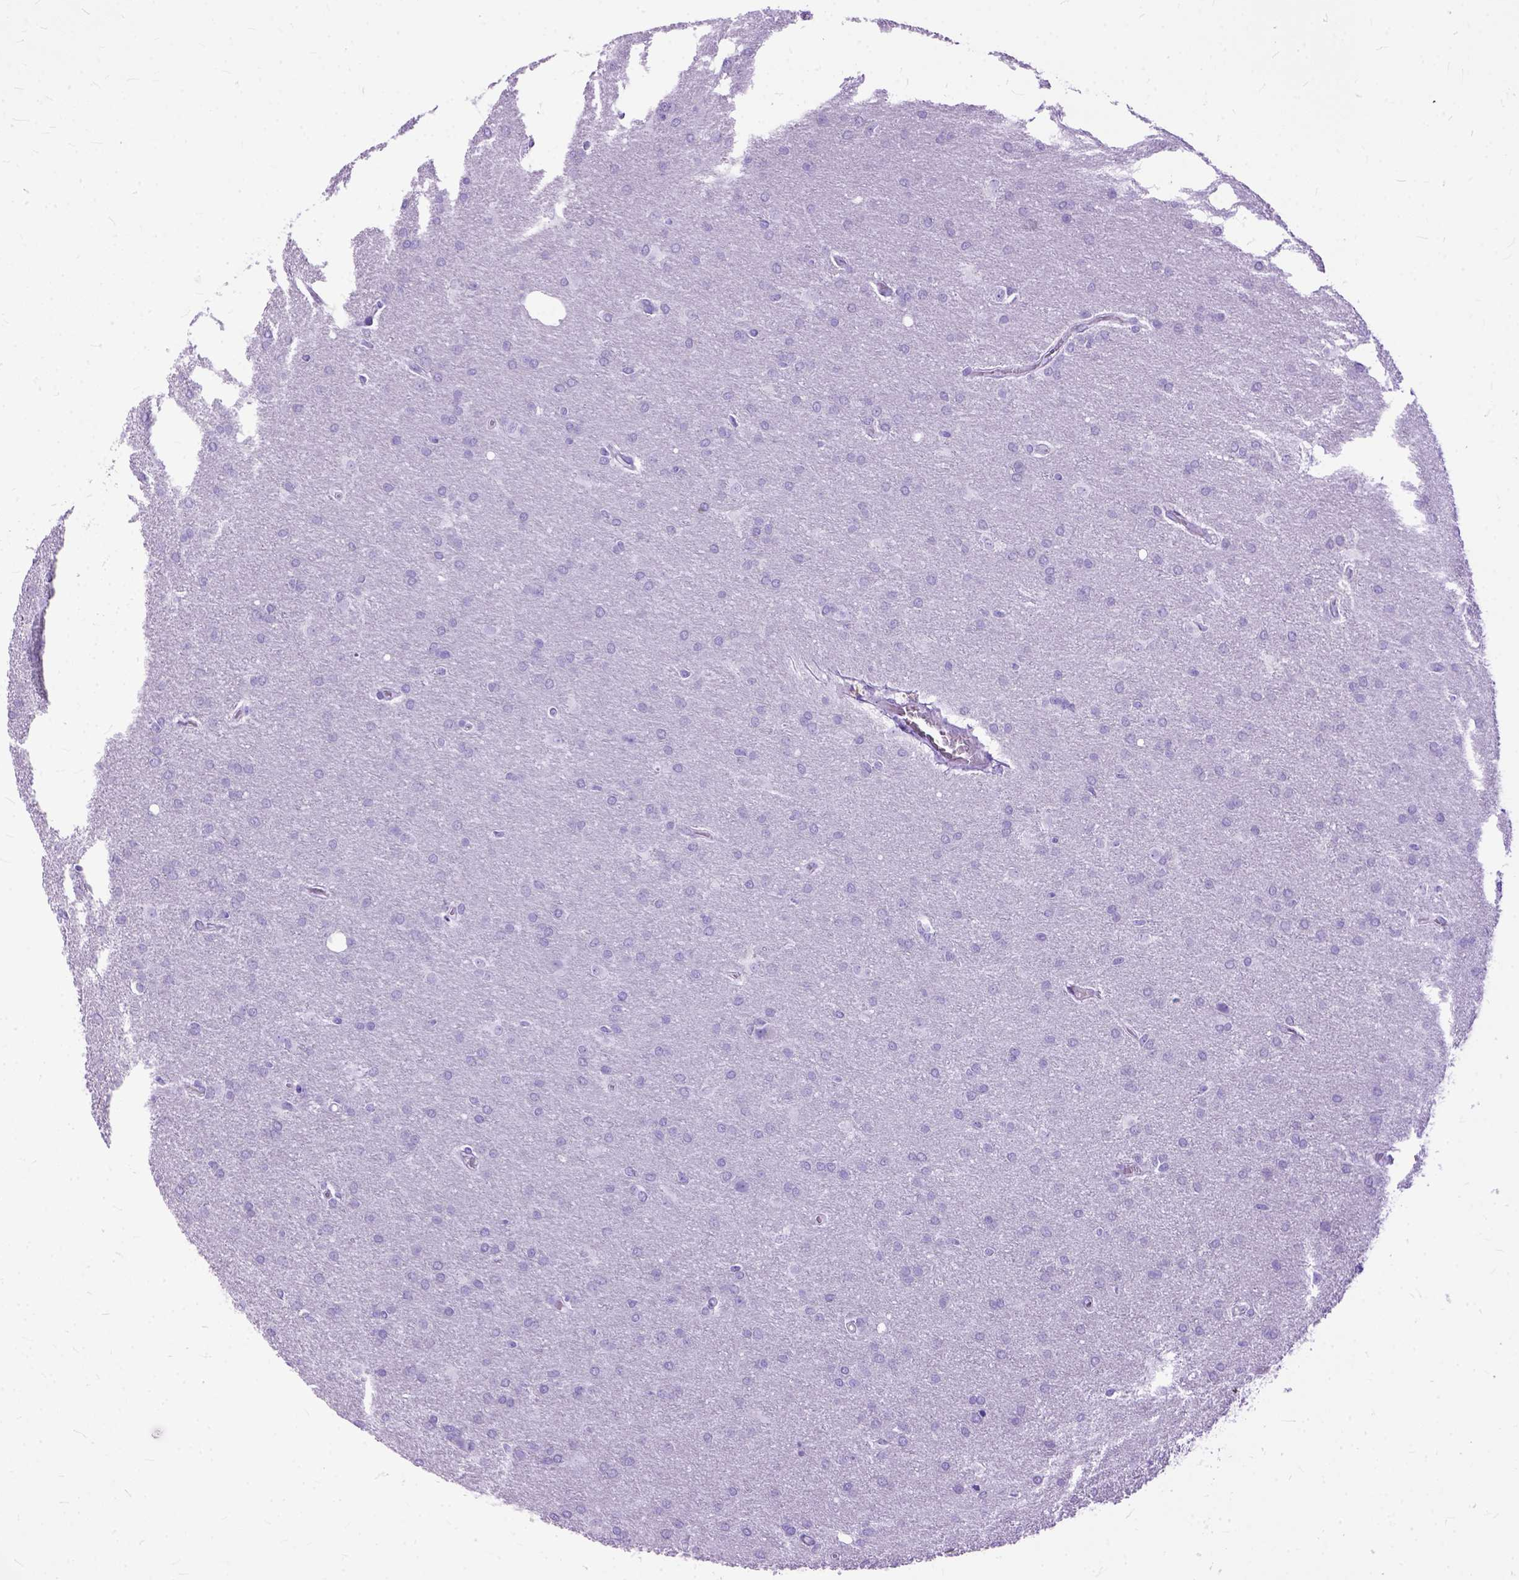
{"staining": {"intensity": "negative", "quantity": "none", "location": "none"}, "tissue": "glioma", "cell_type": "Tumor cells", "image_type": "cancer", "snomed": [{"axis": "morphology", "description": "Glioma, malignant, Low grade"}, {"axis": "topography", "description": "Brain"}], "caption": "DAB (3,3'-diaminobenzidine) immunohistochemical staining of human malignant glioma (low-grade) shows no significant positivity in tumor cells.", "gene": "GNGT1", "patient": {"sex": "female", "age": 32}}